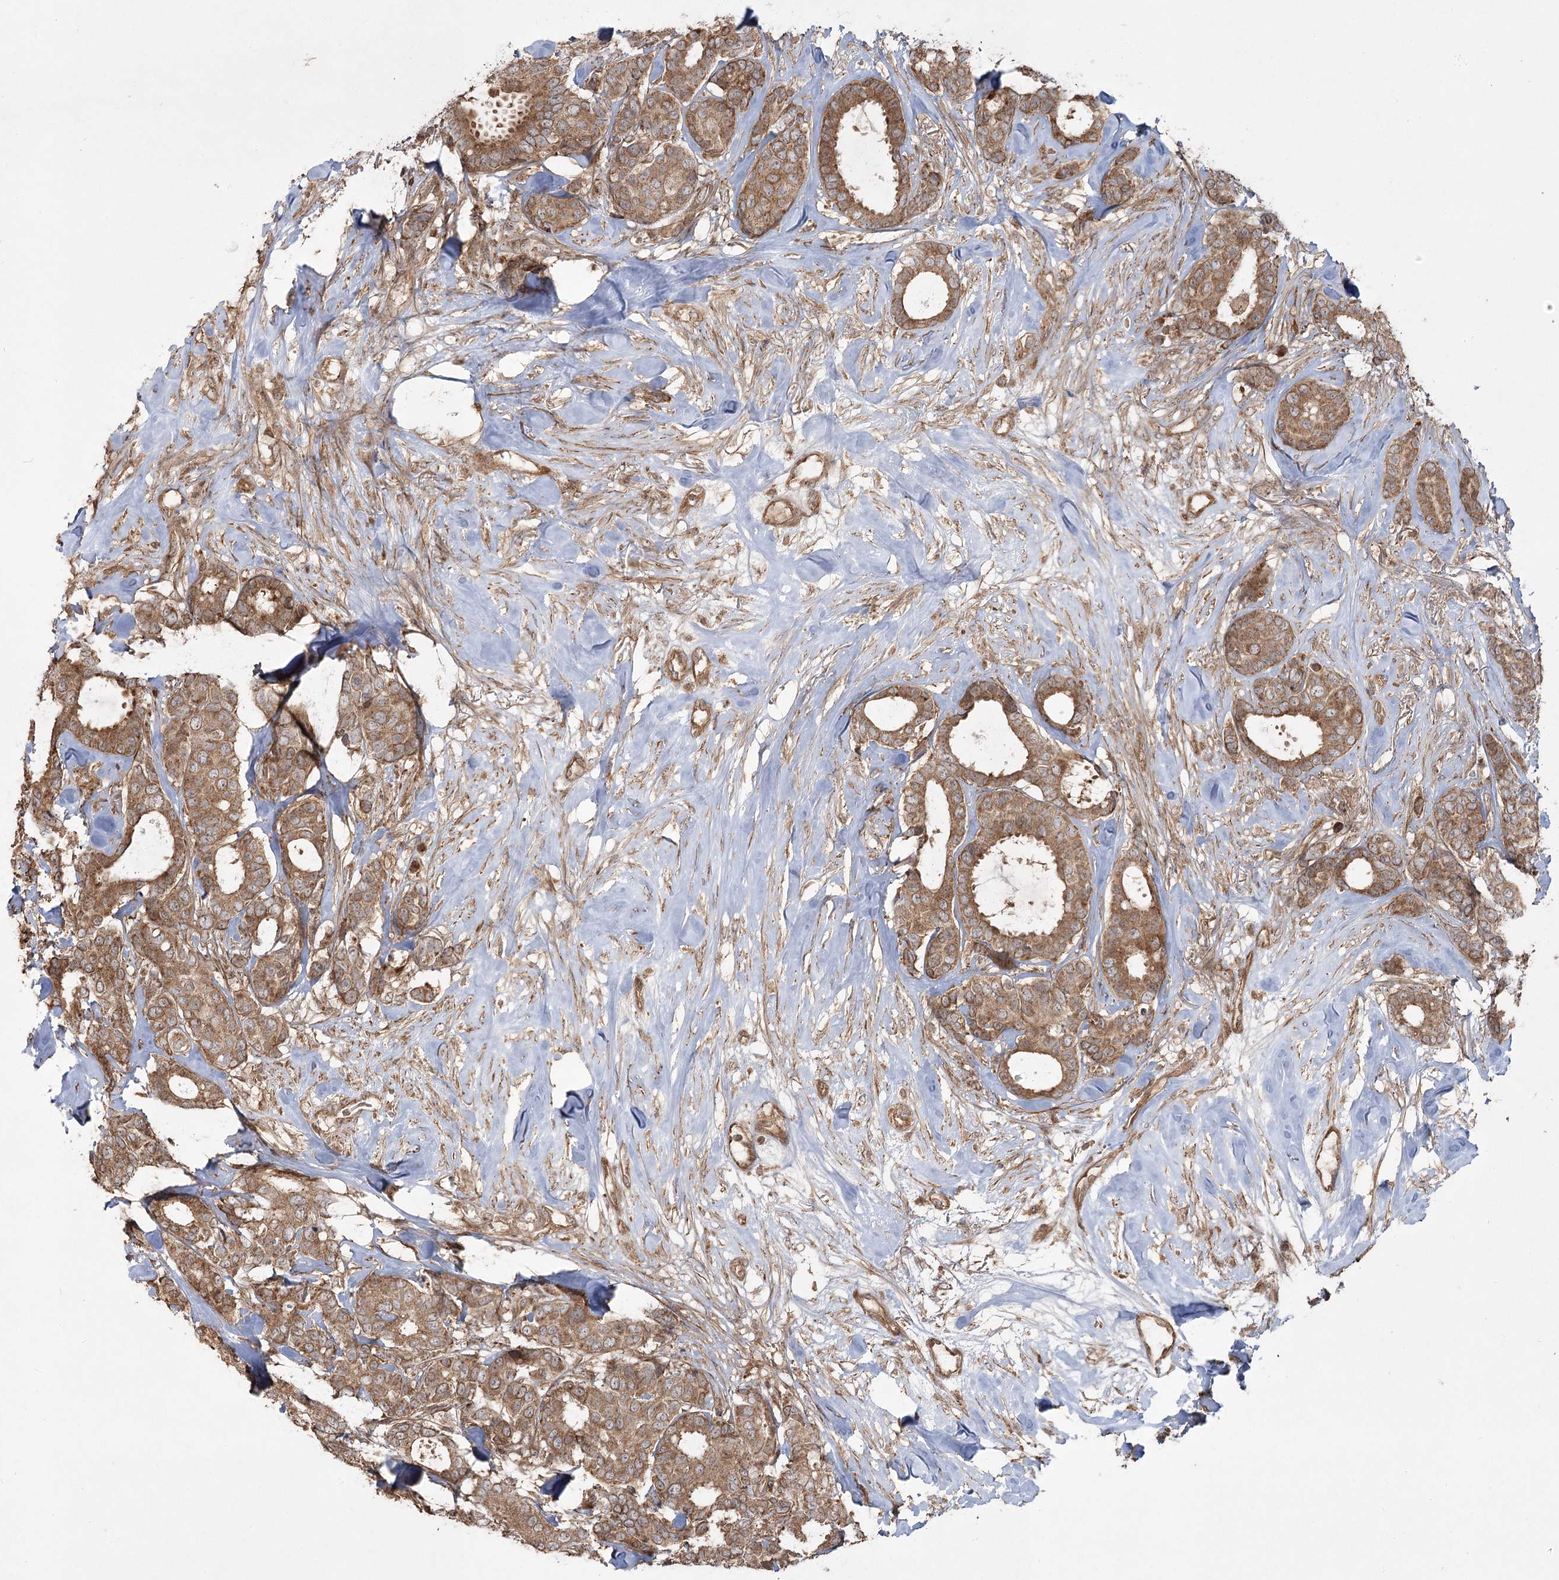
{"staining": {"intensity": "moderate", "quantity": ">75%", "location": "cytoplasmic/membranous"}, "tissue": "breast cancer", "cell_type": "Tumor cells", "image_type": "cancer", "snomed": [{"axis": "morphology", "description": "Duct carcinoma"}, {"axis": "topography", "description": "Breast"}], "caption": "Immunohistochemistry (IHC) staining of breast cancer (intraductal carcinoma), which demonstrates medium levels of moderate cytoplasmic/membranous positivity in about >75% of tumor cells indicating moderate cytoplasmic/membranous protein expression. The staining was performed using DAB (3,3'-diaminobenzidine) (brown) for protein detection and nuclei were counterstained in hematoxylin (blue).", "gene": "CPLANE1", "patient": {"sex": "female", "age": 87}}